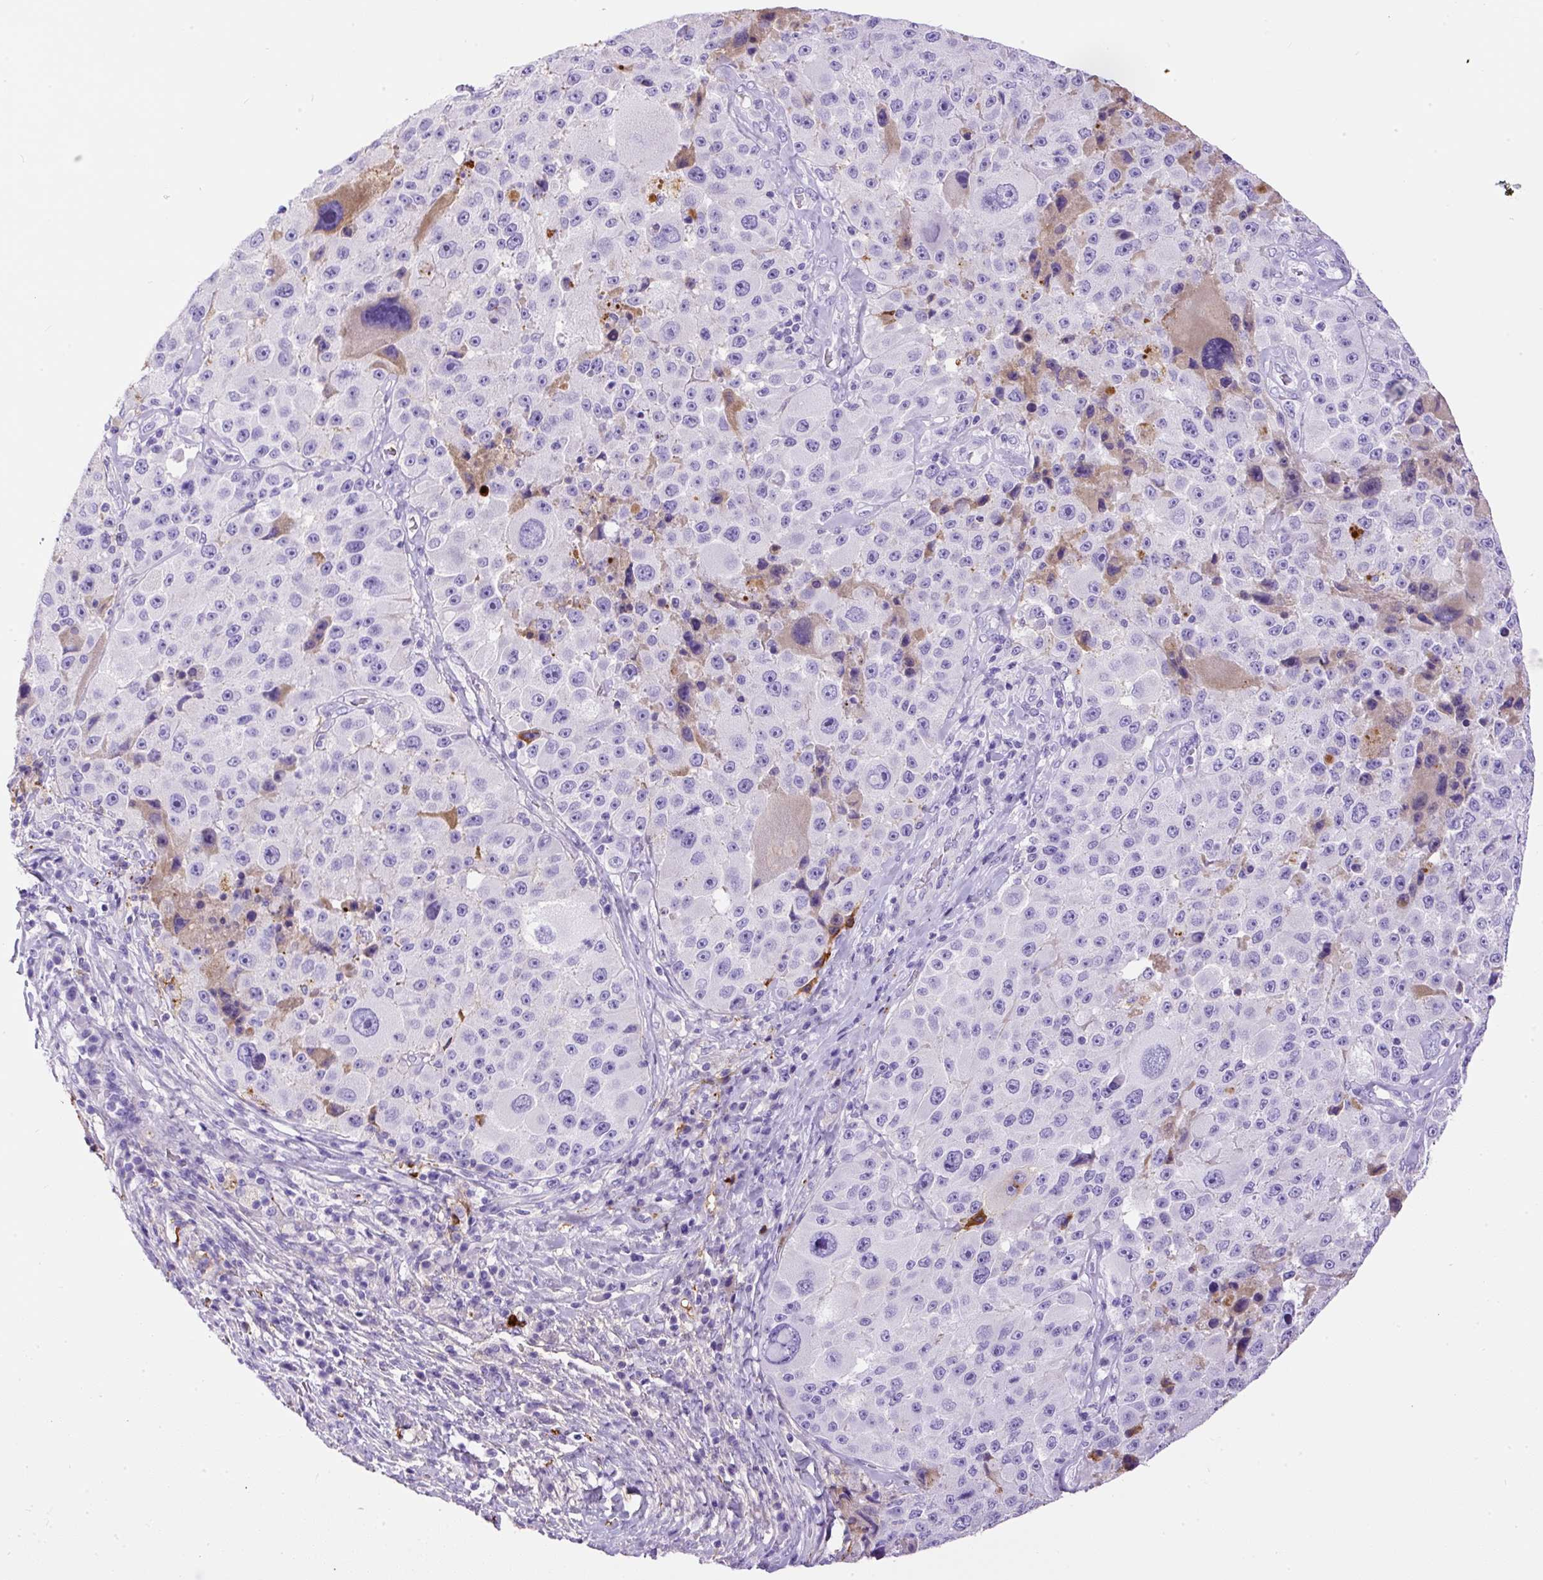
{"staining": {"intensity": "negative", "quantity": "none", "location": "none"}, "tissue": "melanoma", "cell_type": "Tumor cells", "image_type": "cancer", "snomed": [{"axis": "morphology", "description": "Malignant melanoma, Metastatic site"}, {"axis": "topography", "description": "Lymph node"}], "caption": "Immunohistochemistry (IHC) micrograph of neoplastic tissue: malignant melanoma (metastatic site) stained with DAB (3,3'-diaminobenzidine) demonstrates no significant protein positivity in tumor cells.", "gene": "APCS", "patient": {"sex": "male", "age": 62}}